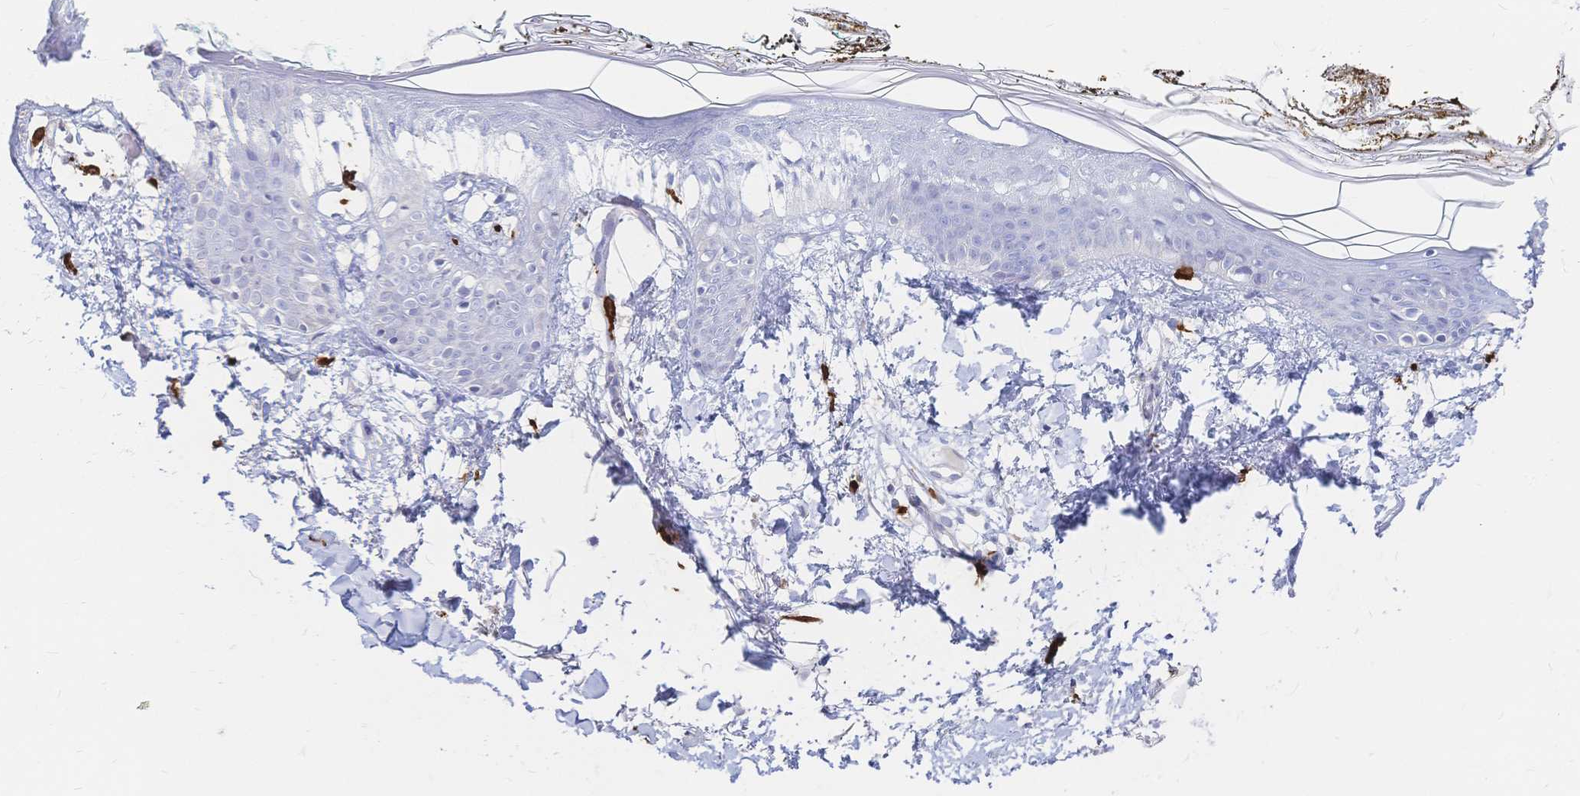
{"staining": {"intensity": "negative", "quantity": "none", "location": "none"}, "tissue": "skin", "cell_type": "Fibroblasts", "image_type": "normal", "snomed": [{"axis": "morphology", "description": "Normal tissue, NOS"}, {"axis": "topography", "description": "Skin"}], "caption": "IHC photomicrograph of normal skin: human skin stained with DAB displays no significant protein staining in fibroblasts.", "gene": "IL2RB", "patient": {"sex": "female", "age": 34}}